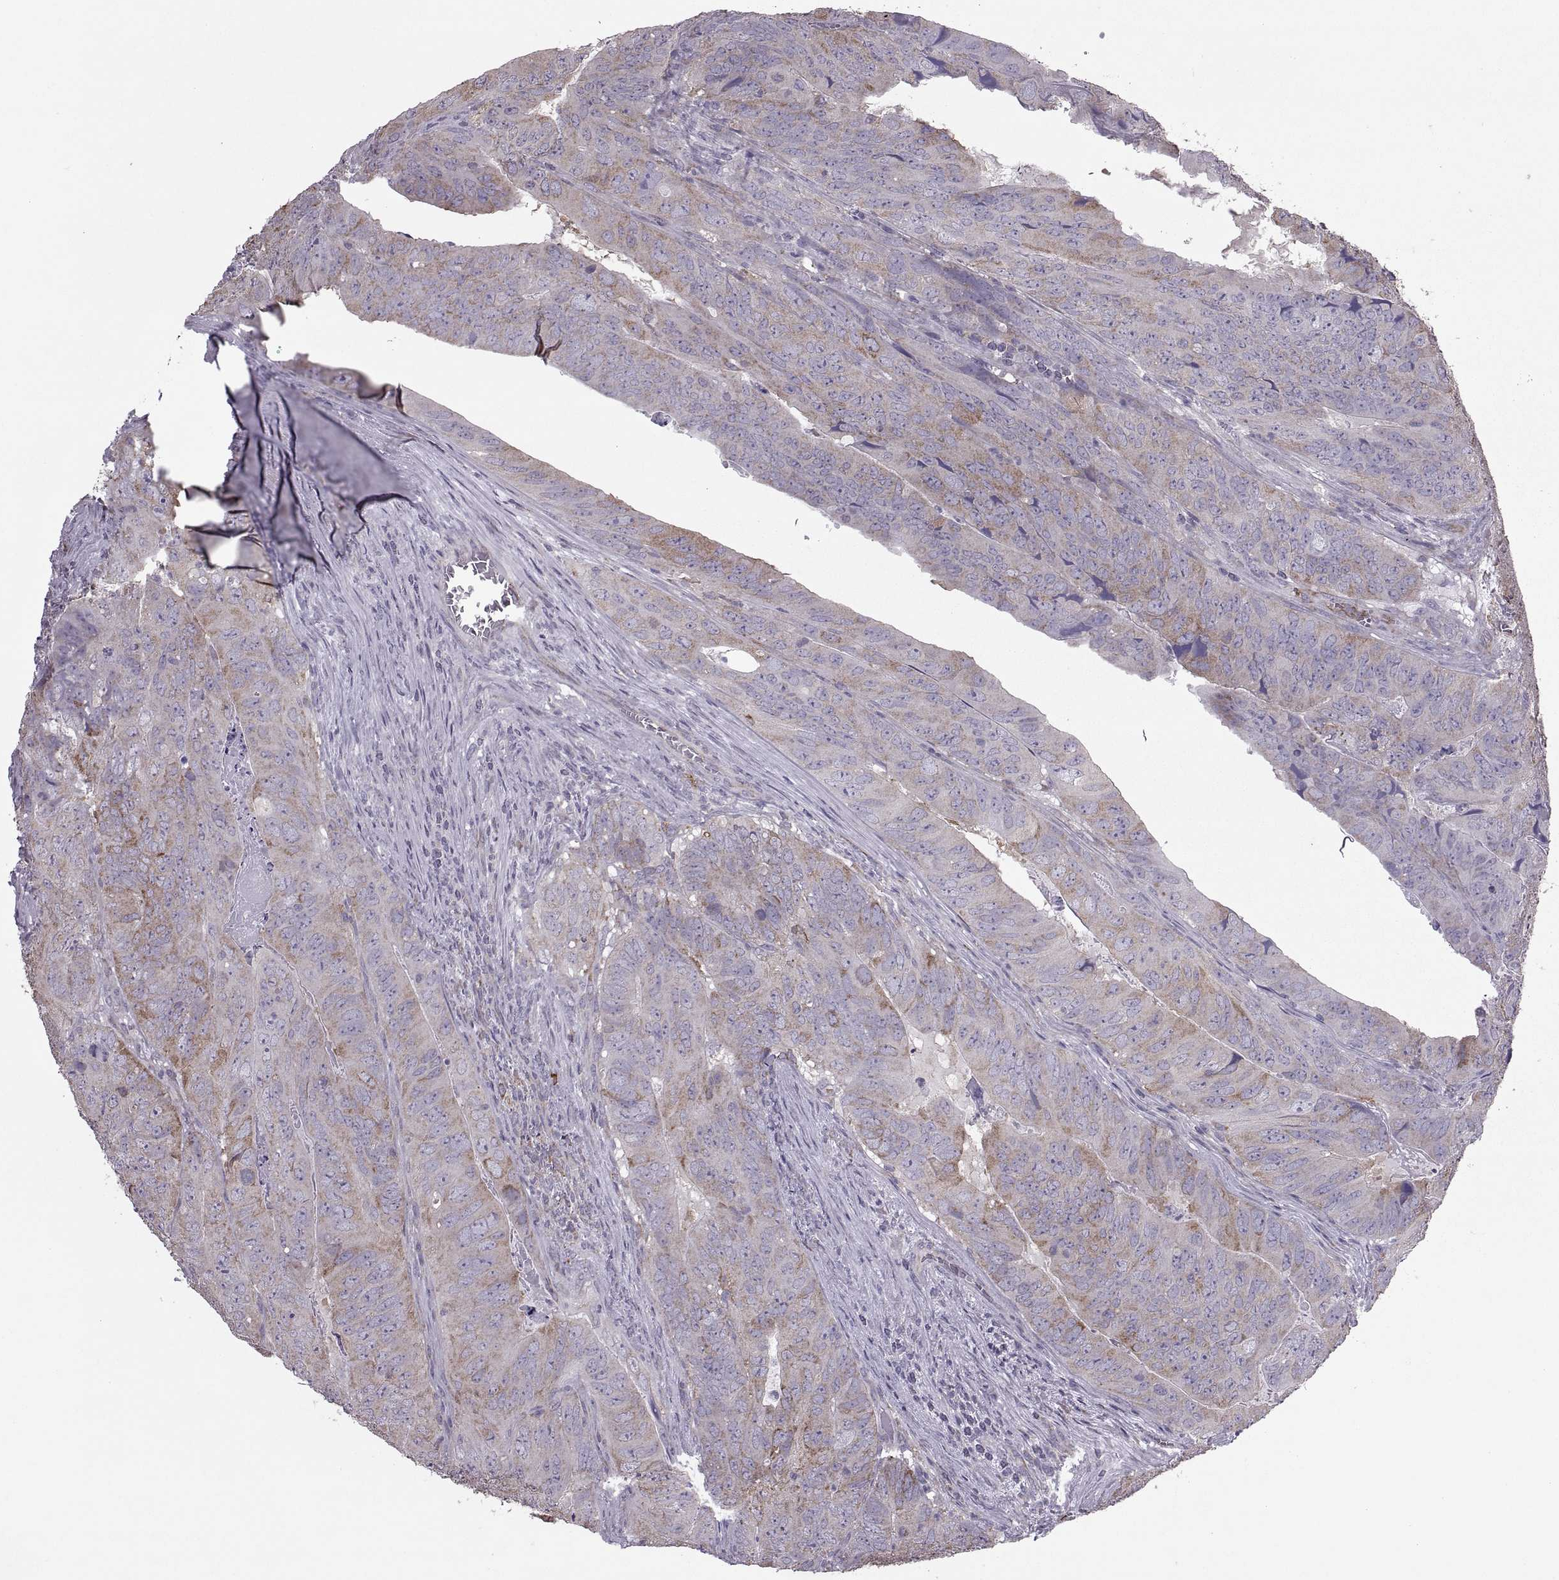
{"staining": {"intensity": "moderate", "quantity": "<25%", "location": "cytoplasmic/membranous"}, "tissue": "colorectal cancer", "cell_type": "Tumor cells", "image_type": "cancer", "snomed": [{"axis": "morphology", "description": "Adenocarcinoma, NOS"}, {"axis": "topography", "description": "Colon"}], "caption": "Moderate cytoplasmic/membranous positivity is appreciated in about <25% of tumor cells in colorectal cancer (adenocarcinoma).", "gene": "PABPC1", "patient": {"sex": "male", "age": 79}}